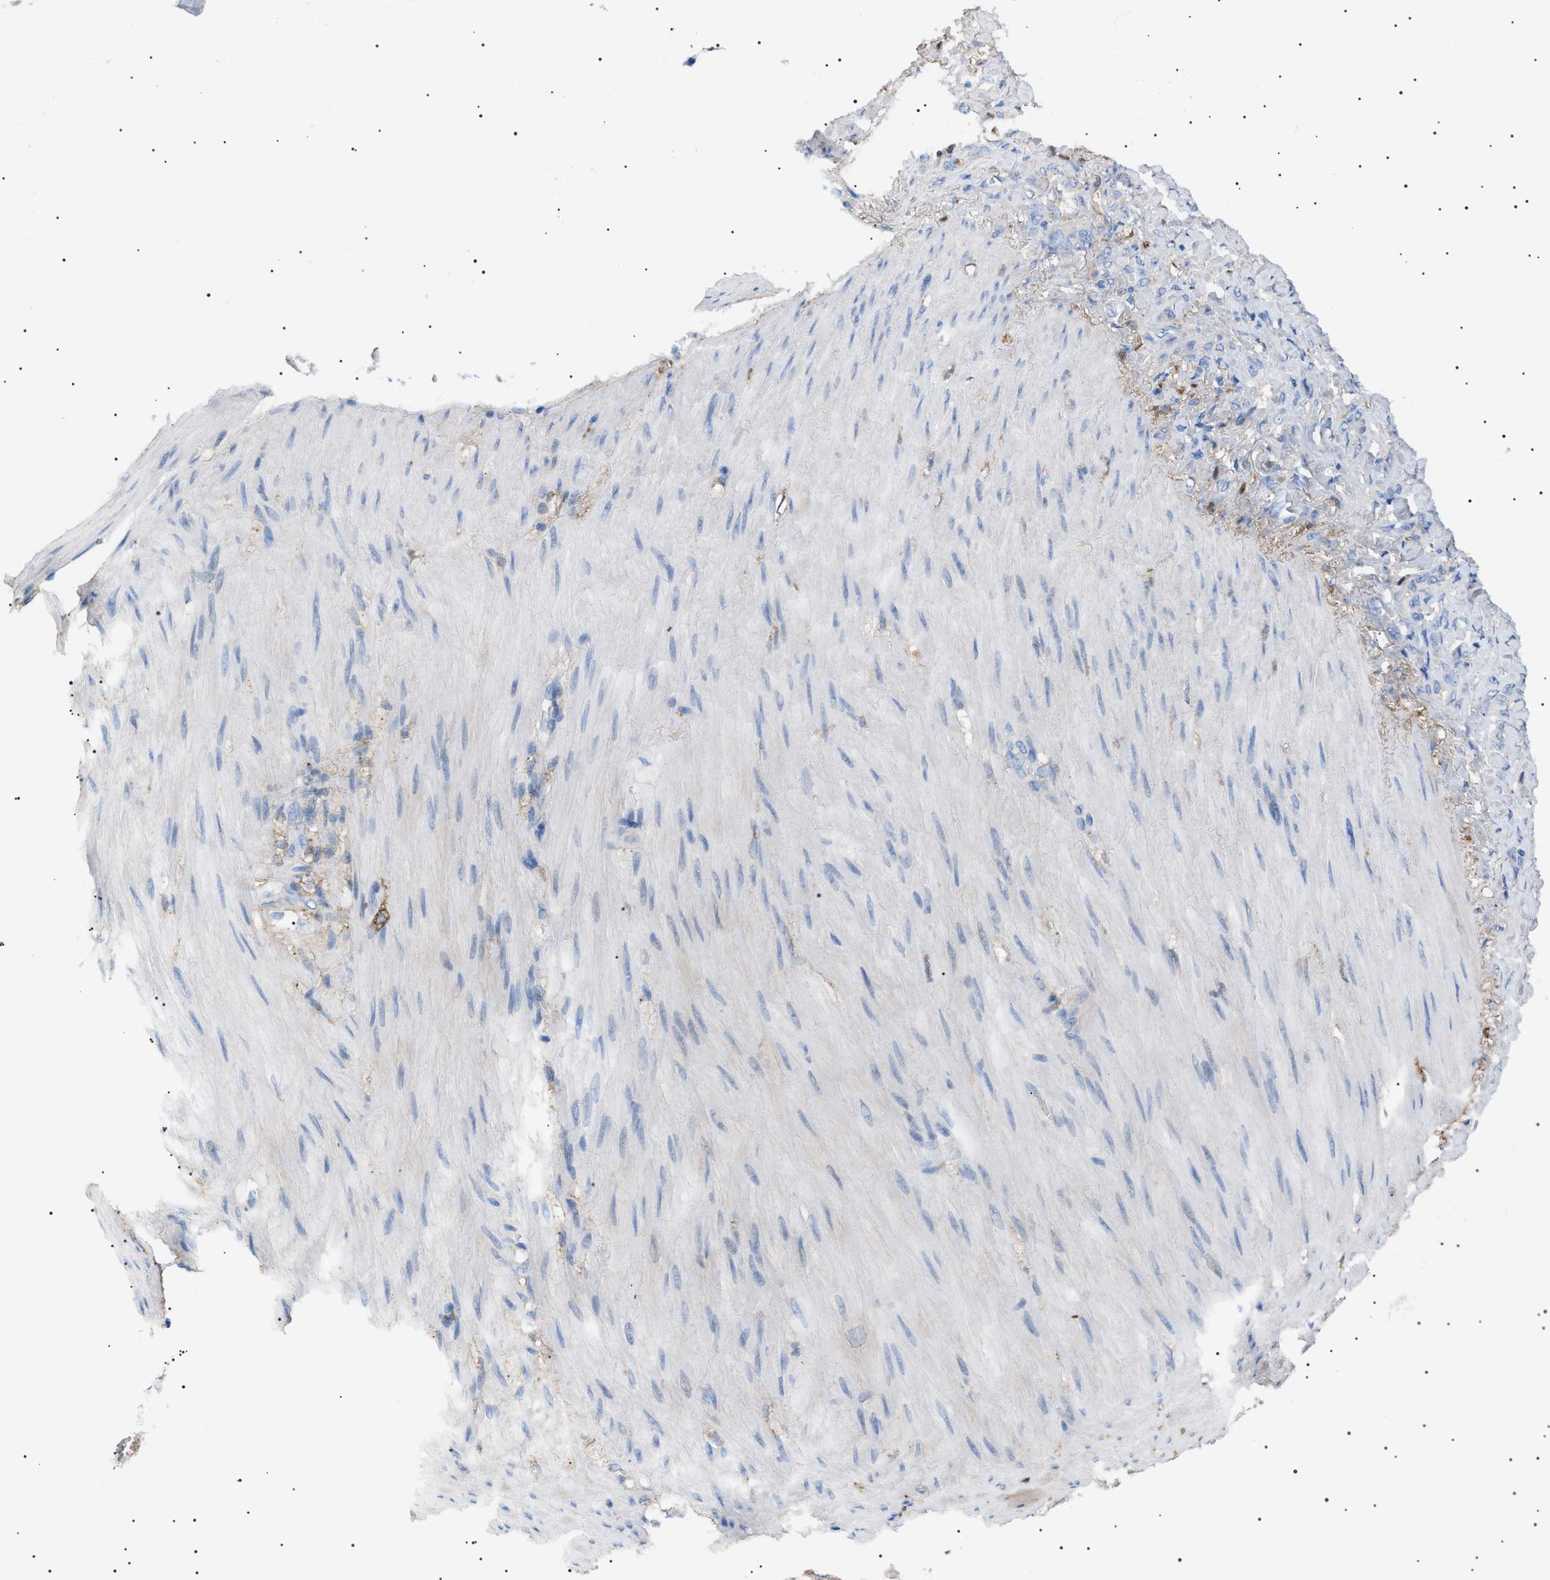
{"staining": {"intensity": "negative", "quantity": "none", "location": "none"}, "tissue": "stomach cancer", "cell_type": "Tumor cells", "image_type": "cancer", "snomed": [{"axis": "morphology", "description": "Adenocarcinoma, NOS"}, {"axis": "topography", "description": "Stomach"}], "caption": "Image shows no protein staining in tumor cells of stomach cancer tissue. Brightfield microscopy of immunohistochemistry (IHC) stained with DAB (3,3'-diaminobenzidine) (brown) and hematoxylin (blue), captured at high magnification.", "gene": "LPA", "patient": {"sex": "male", "age": 82}}